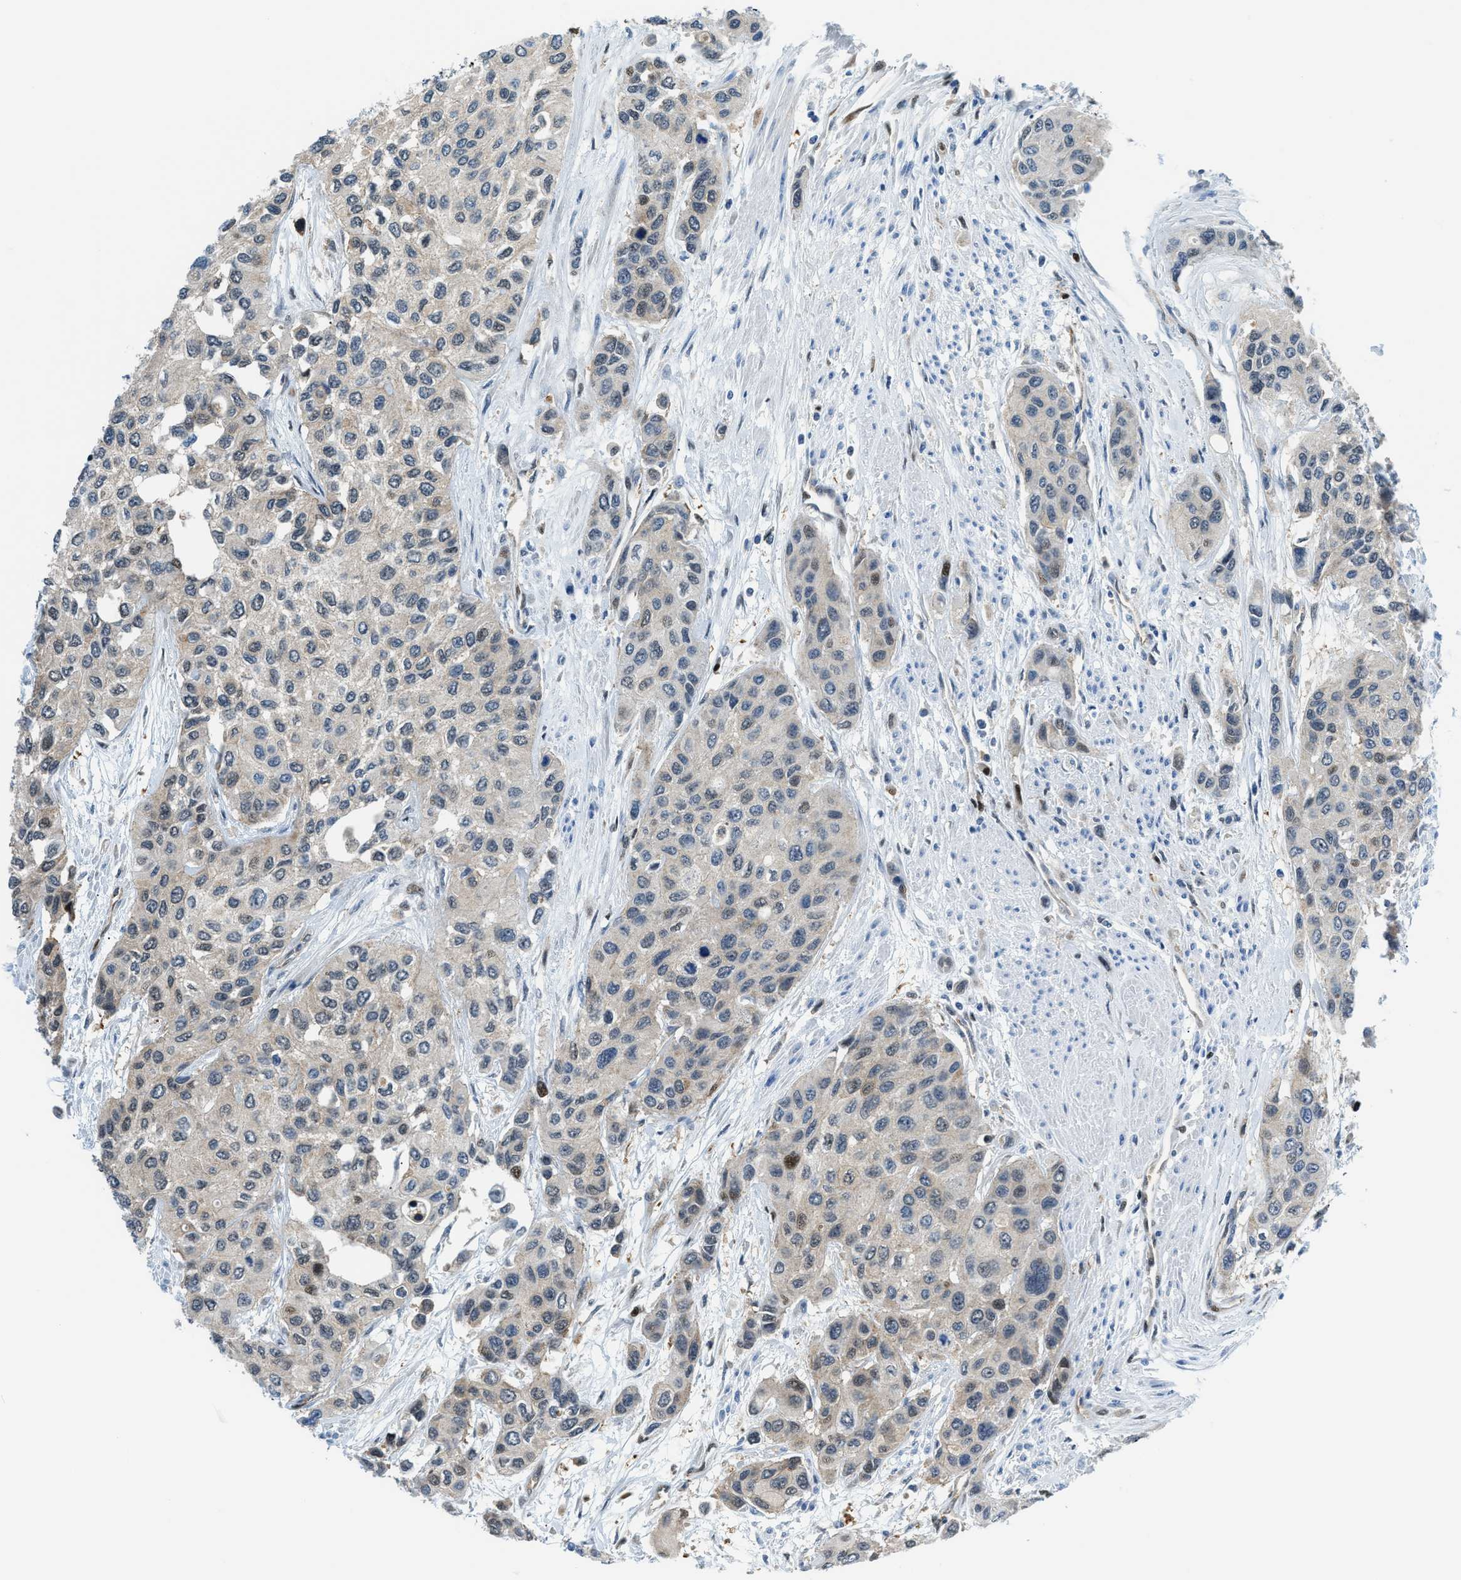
{"staining": {"intensity": "weak", "quantity": ">75%", "location": "cytoplasmic/membranous"}, "tissue": "urothelial cancer", "cell_type": "Tumor cells", "image_type": "cancer", "snomed": [{"axis": "morphology", "description": "Urothelial carcinoma, High grade"}, {"axis": "topography", "description": "Urinary bladder"}], "caption": "Immunohistochemistry (IHC) image of neoplastic tissue: urothelial cancer stained using IHC displays low levels of weak protein expression localized specifically in the cytoplasmic/membranous of tumor cells, appearing as a cytoplasmic/membranous brown color.", "gene": "YWHAE", "patient": {"sex": "female", "age": 56}}